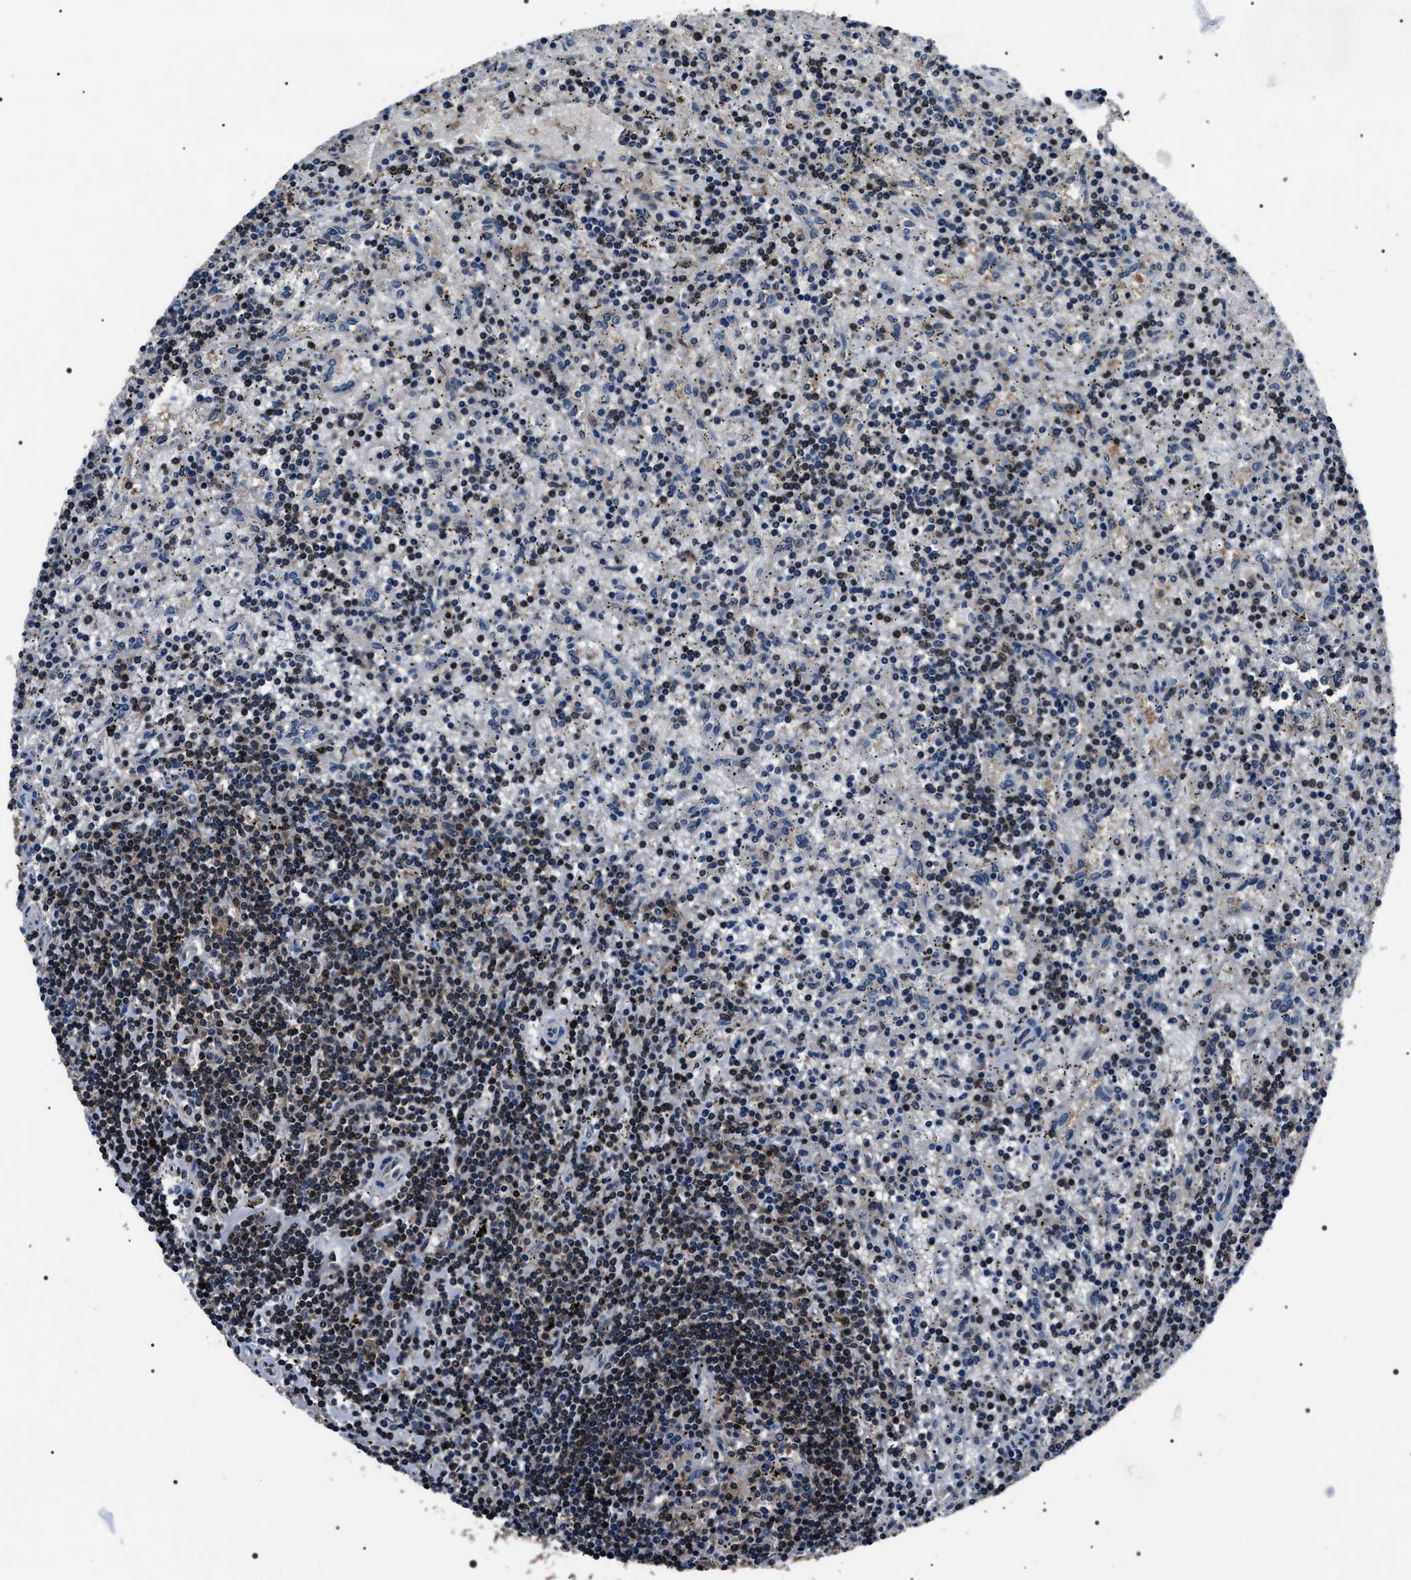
{"staining": {"intensity": "moderate", "quantity": "<25%", "location": "cytoplasmic/membranous,nuclear"}, "tissue": "lymphoma", "cell_type": "Tumor cells", "image_type": "cancer", "snomed": [{"axis": "morphology", "description": "Malignant lymphoma, non-Hodgkin's type, Low grade"}, {"axis": "topography", "description": "Spleen"}], "caption": "This is an image of immunohistochemistry staining of lymphoma, which shows moderate staining in the cytoplasmic/membranous and nuclear of tumor cells.", "gene": "SIPA1", "patient": {"sex": "male", "age": 76}}